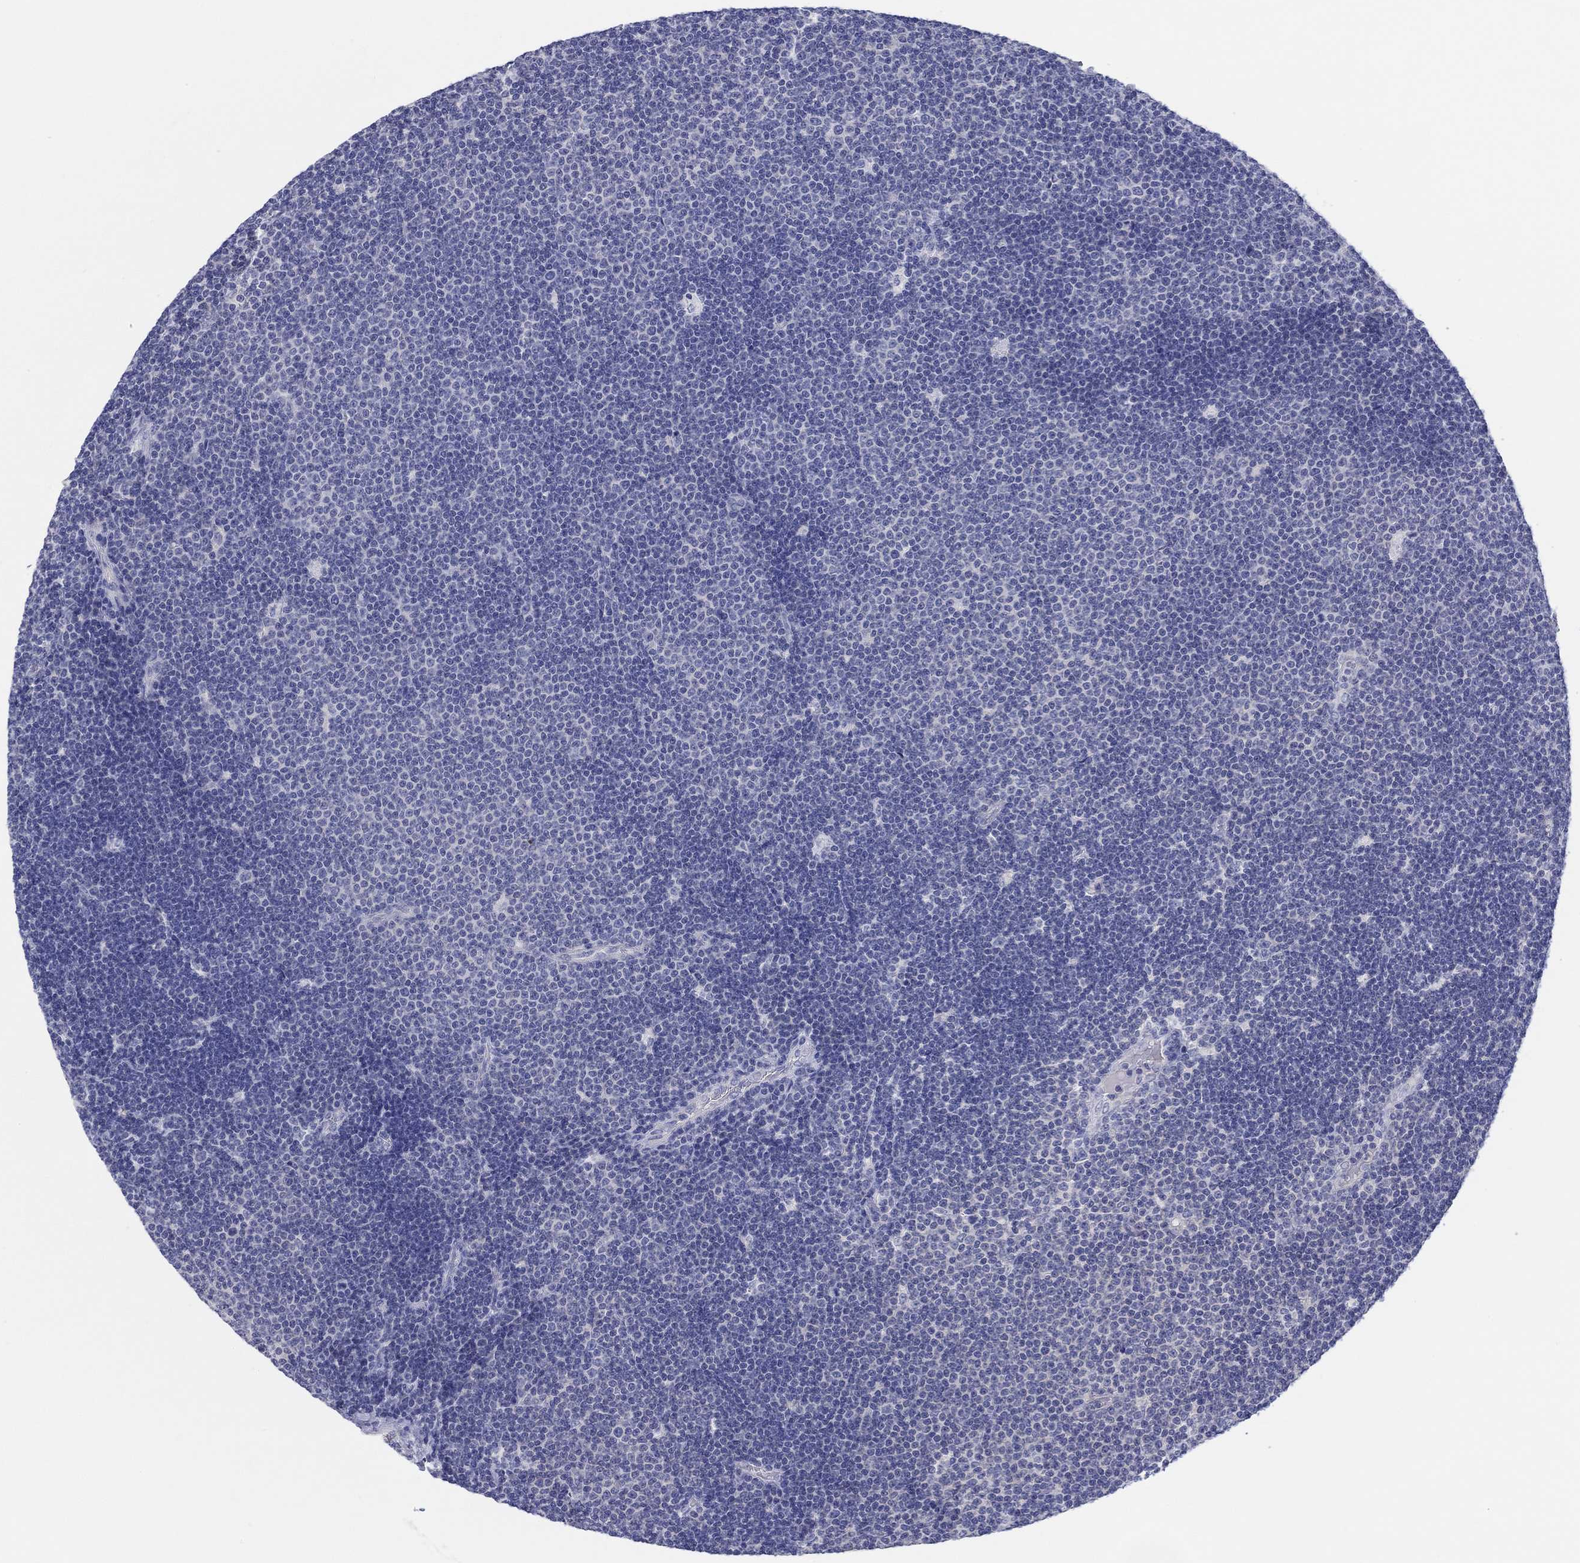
{"staining": {"intensity": "negative", "quantity": "none", "location": "none"}, "tissue": "lymphoma", "cell_type": "Tumor cells", "image_type": "cancer", "snomed": [{"axis": "morphology", "description": "Malignant lymphoma, non-Hodgkin's type, Low grade"}, {"axis": "topography", "description": "Brain"}], "caption": "Lymphoma was stained to show a protein in brown. There is no significant staining in tumor cells. (Brightfield microscopy of DAB IHC at high magnification).", "gene": "HAPLN4", "patient": {"sex": "female", "age": 66}}